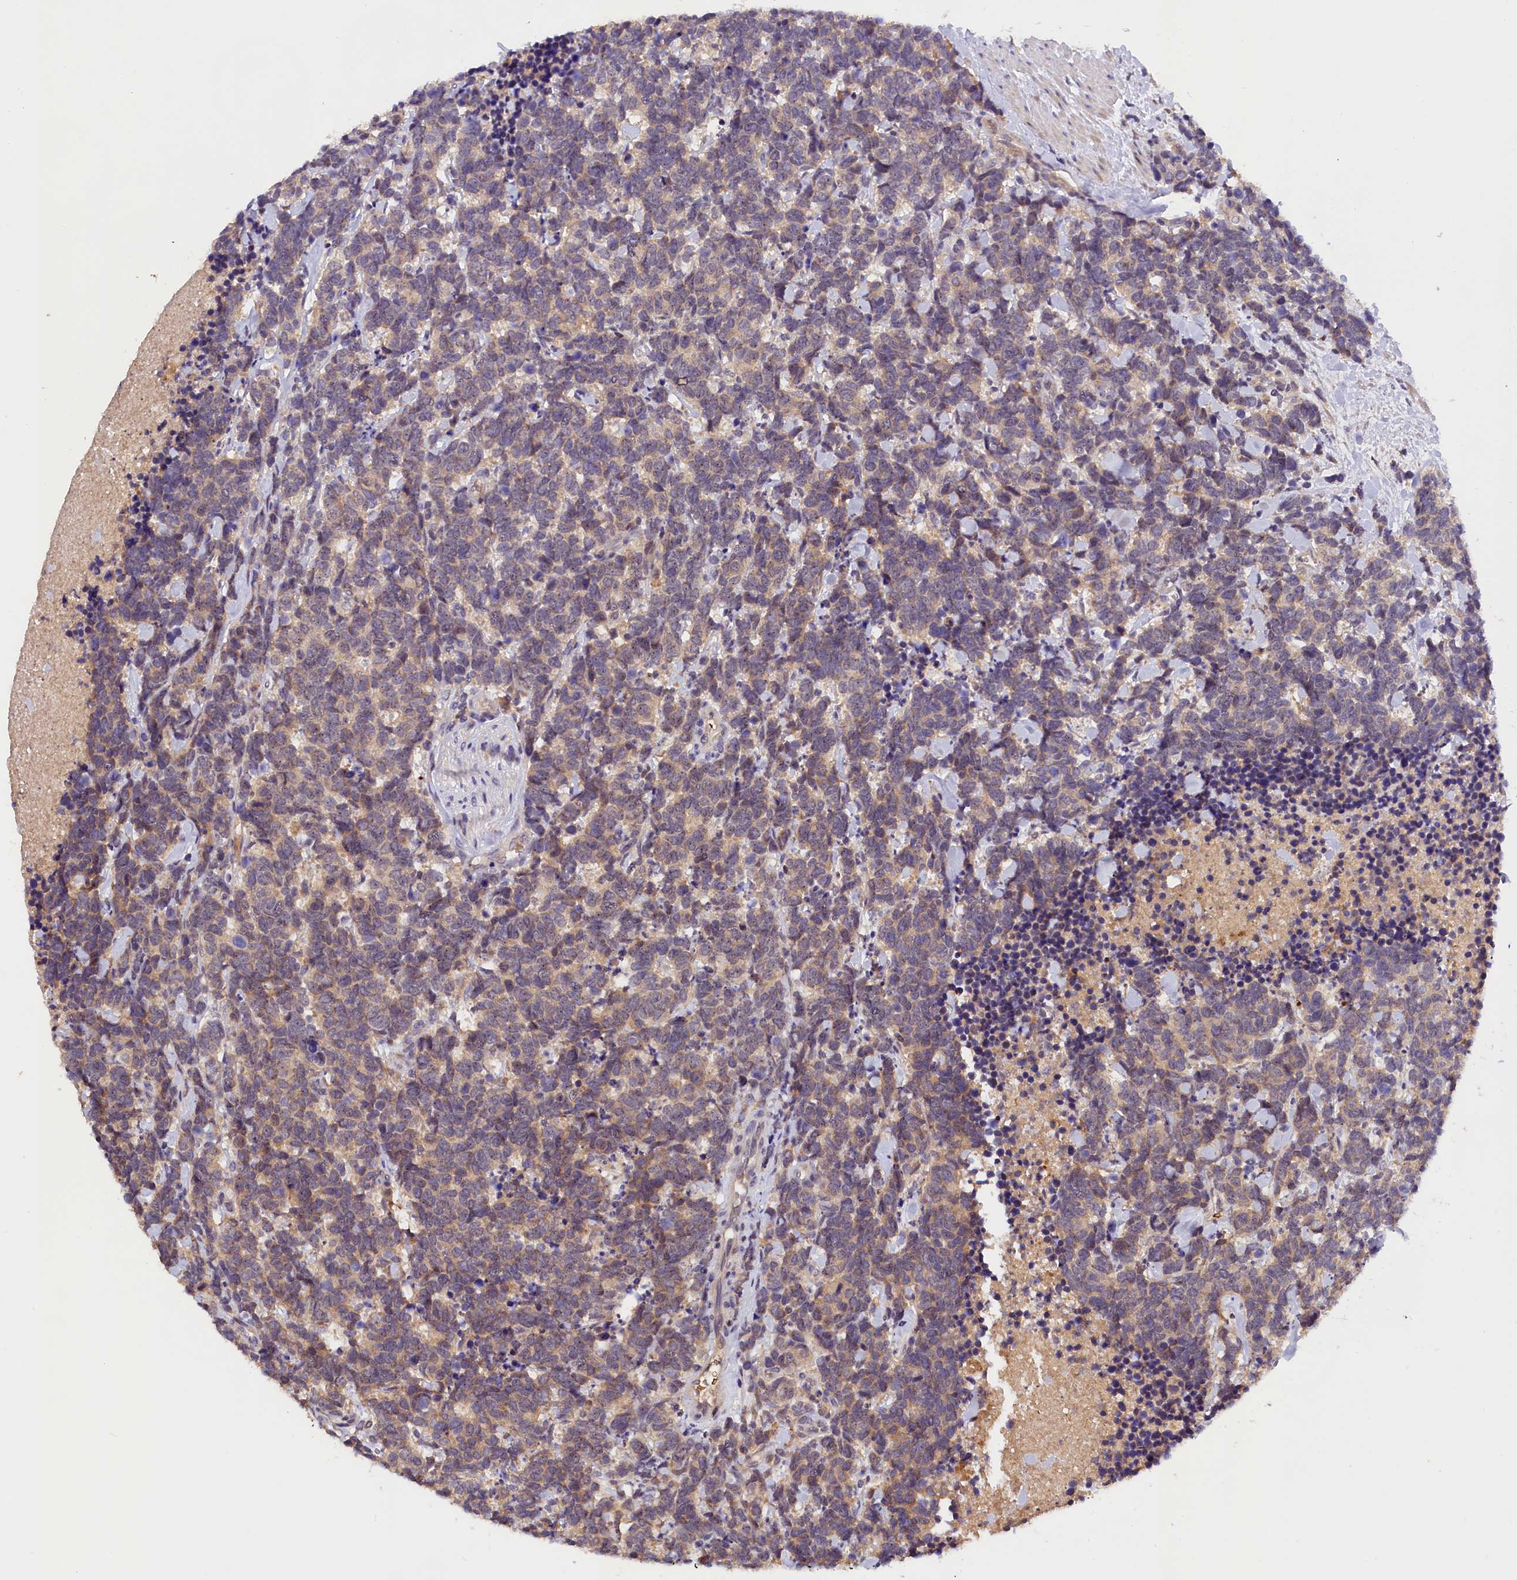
{"staining": {"intensity": "weak", "quantity": "25%-75%", "location": "cytoplasmic/membranous"}, "tissue": "carcinoid", "cell_type": "Tumor cells", "image_type": "cancer", "snomed": [{"axis": "morphology", "description": "Carcinoma, NOS"}, {"axis": "morphology", "description": "Carcinoid, malignant, NOS"}, {"axis": "topography", "description": "Prostate"}], "caption": "Protein expression analysis of carcinoid (malignant) demonstrates weak cytoplasmic/membranous positivity in about 25%-75% of tumor cells. (brown staining indicates protein expression, while blue staining denotes nuclei).", "gene": "PHAF1", "patient": {"sex": "male", "age": 57}}